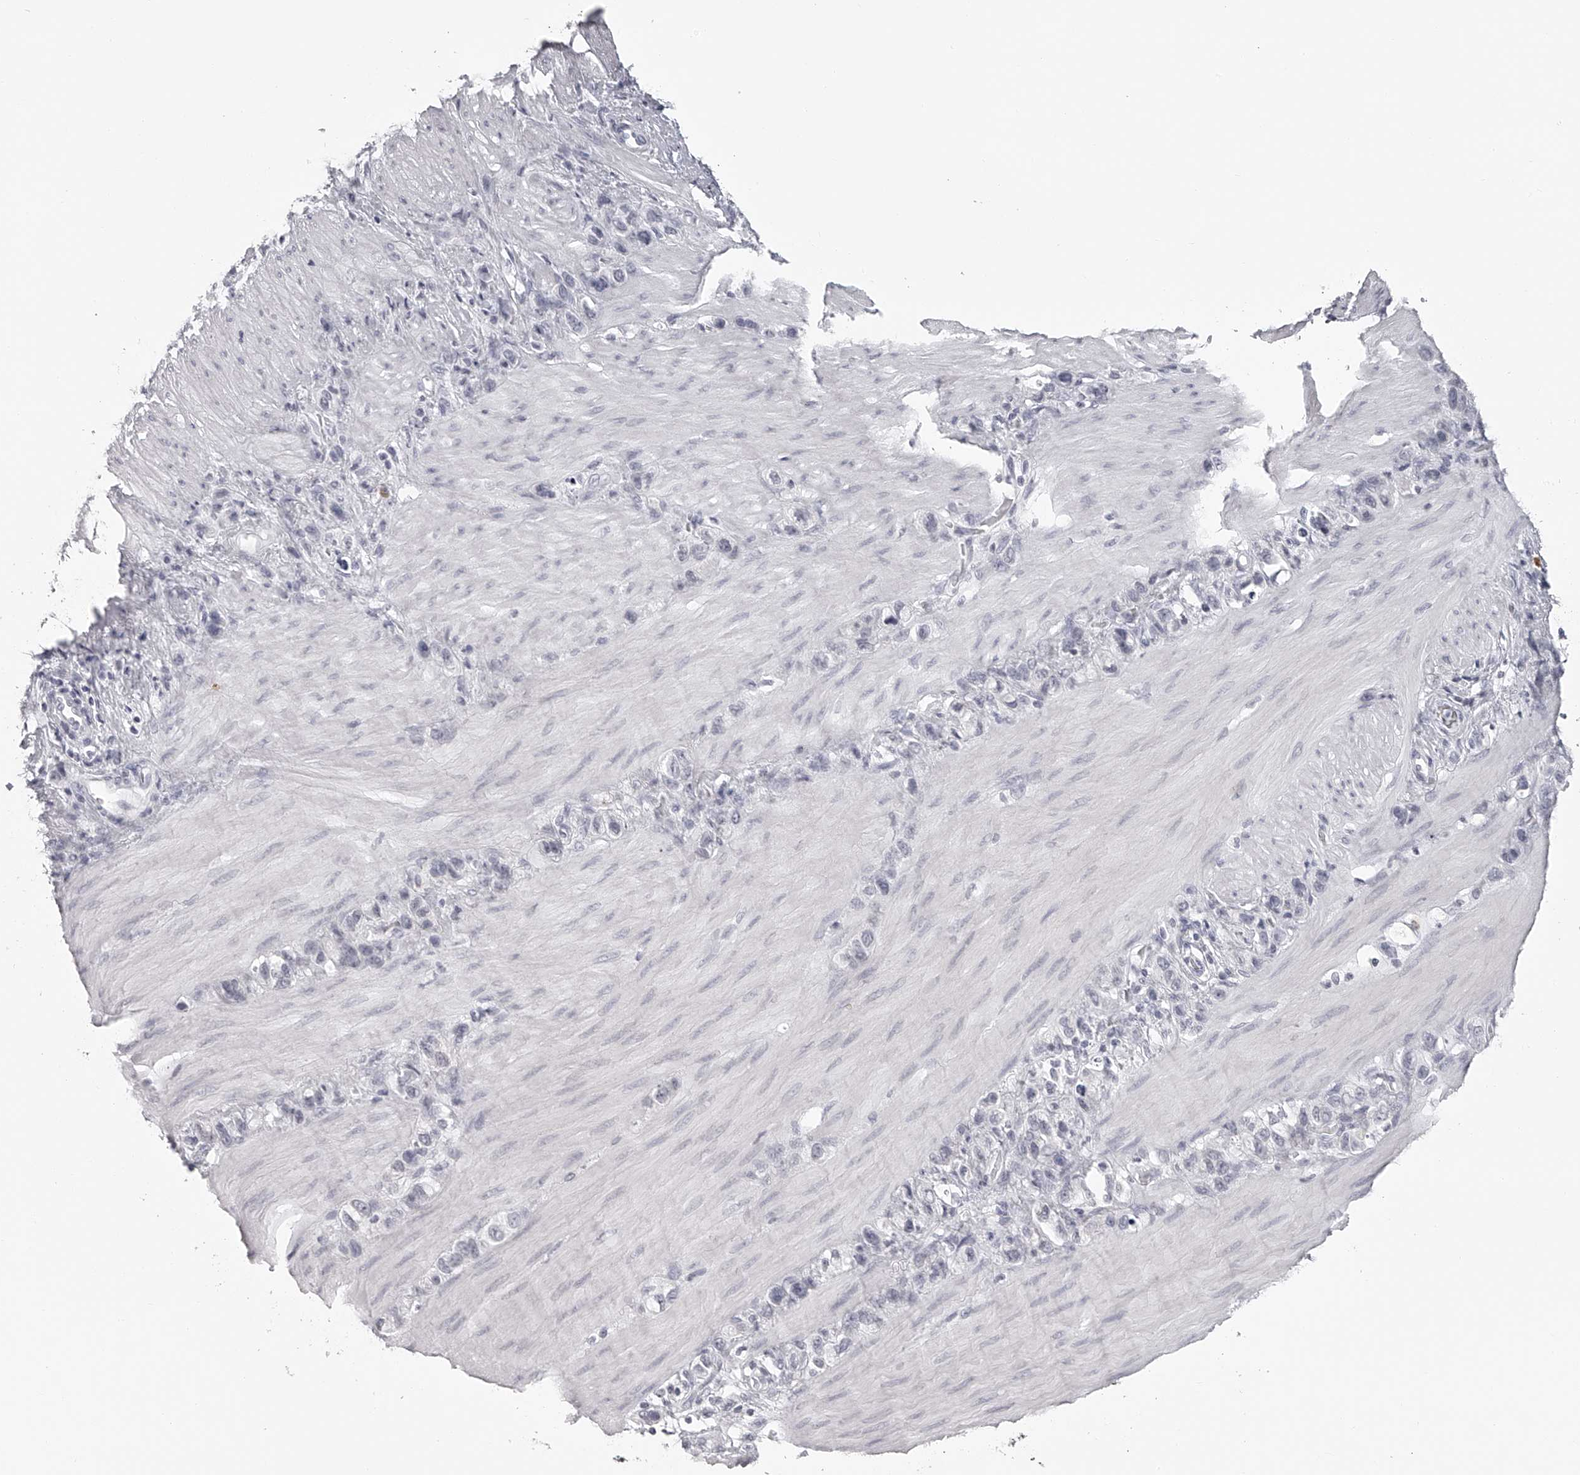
{"staining": {"intensity": "negative", "quantity": "none", "location": "none"}, "tissue": "stomach cancer", "cell_type": "Tumor cells", "image_type": "cancer", "snomed": [{"axis": "morphology", "description": "Normal tissue, NOS"}, {"axis": "morphology", "description": "Adenocarcinoma, NOS"}, {"axis": "morphology", "description": "Adenocarcinoma, High grade"}, {"axis": "topography", "description": "Stomach, upper"}, {"axis": "topography", "description": "Stomach"}], "caption": "Immunohistochemical staining of stomach cancer displays no significant expression in tumor cells.", "gene": "SEC11C", "patient": {"sex": "female", "age": 65}}